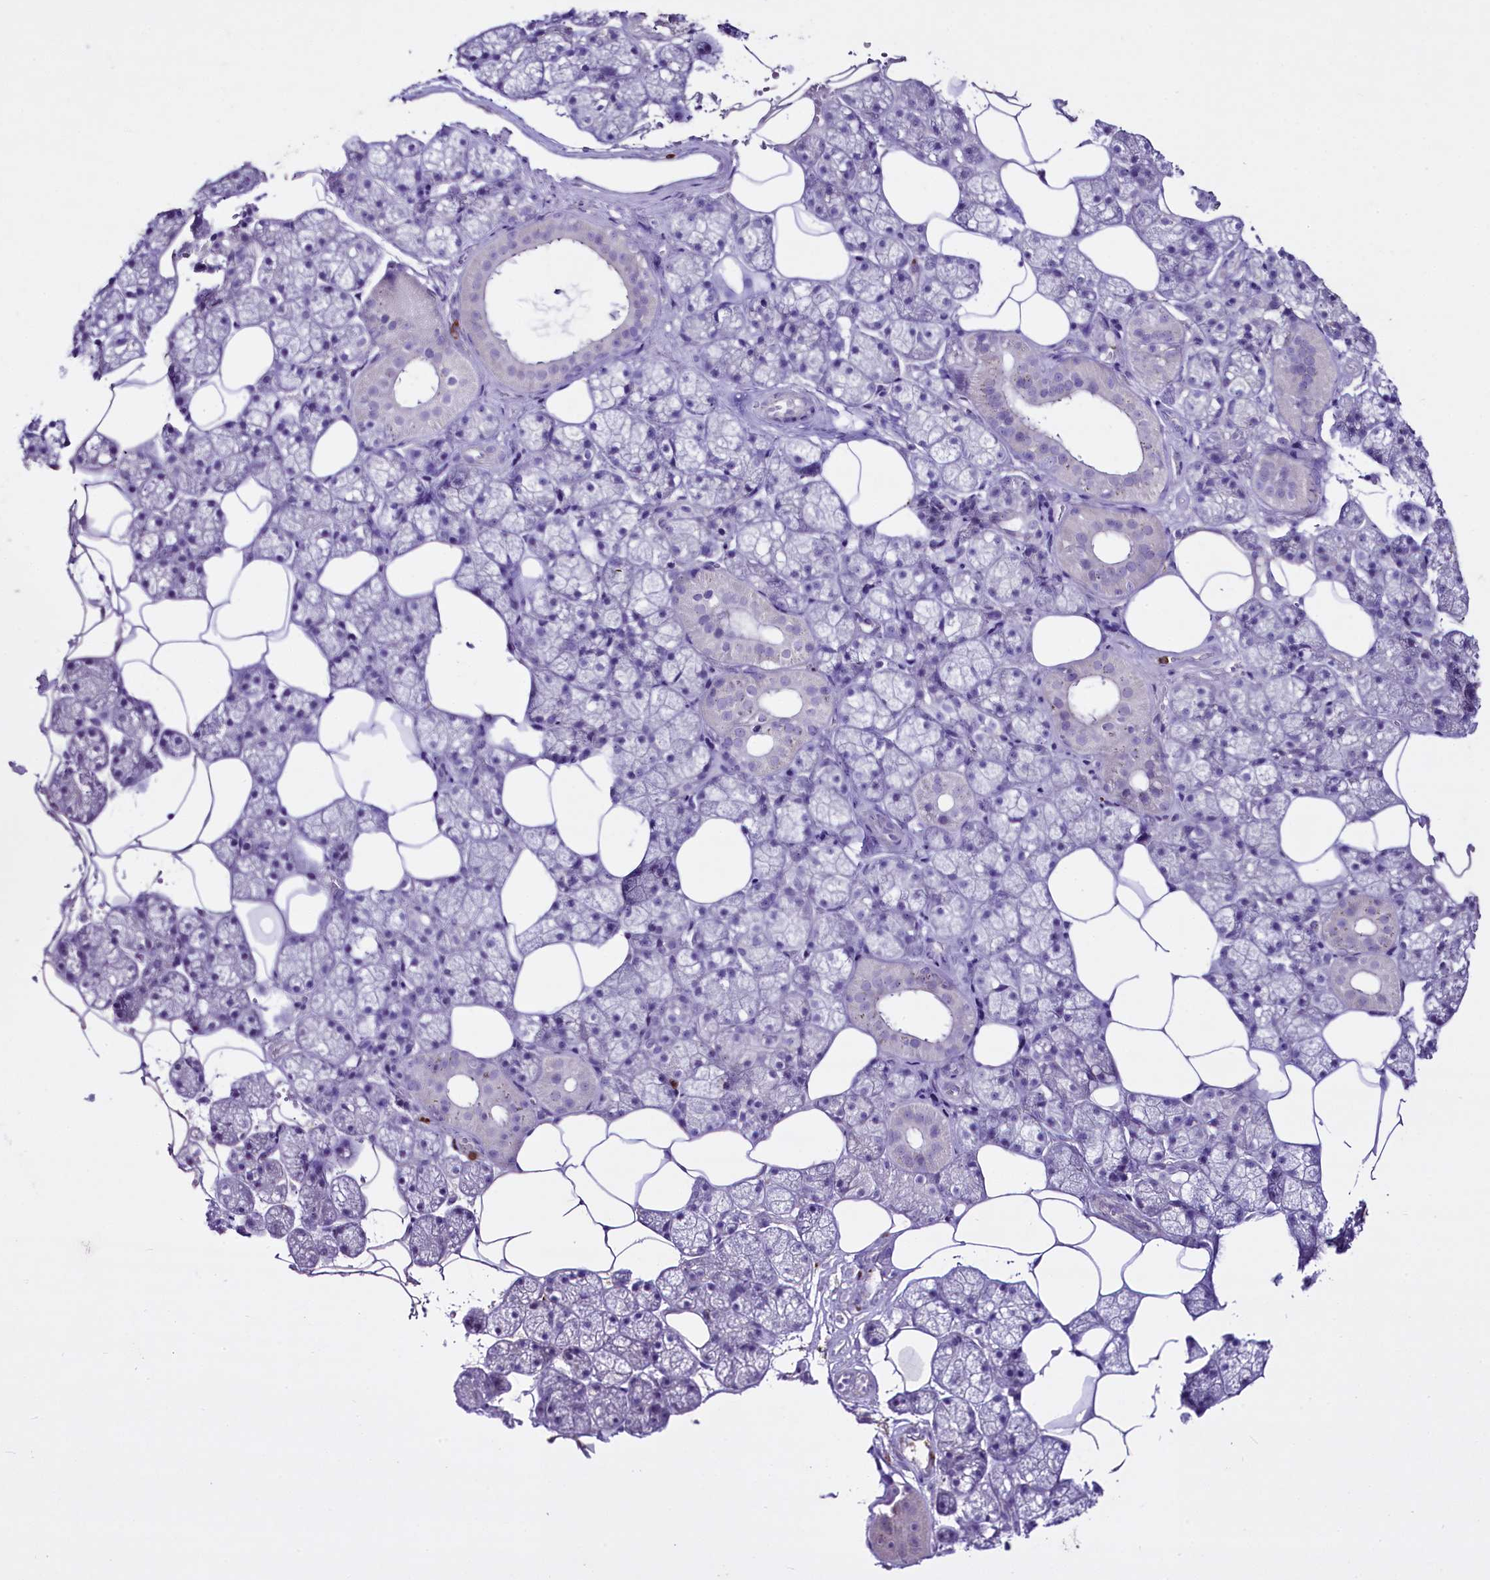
{"staining": {"intensity": "negative", "quantity": "none", "location": "none"}, "tissue": "salivary gland", "cell_type": "Glandular cells", "image_type": "normal", "snomed": [{"axis": "morphology", "description": "Normal tissue, NOS"}, {"axis": "topography", "description": "Salivary gland"}], "caption": "This histopathology image is of unremarkable salivary gland stained with immunohistochemistry (IHC) to label a protein in brown with the nuclei are counter-stained blue. There is no staining in glandular cells. The staining is performed using DAB (3,3'-diaminobenzidine) brown chromogen with nuclei counter-stained in using hematoxylin.", "gene": "FAM209B", "patient": {"sex": "male", "age": 62}}